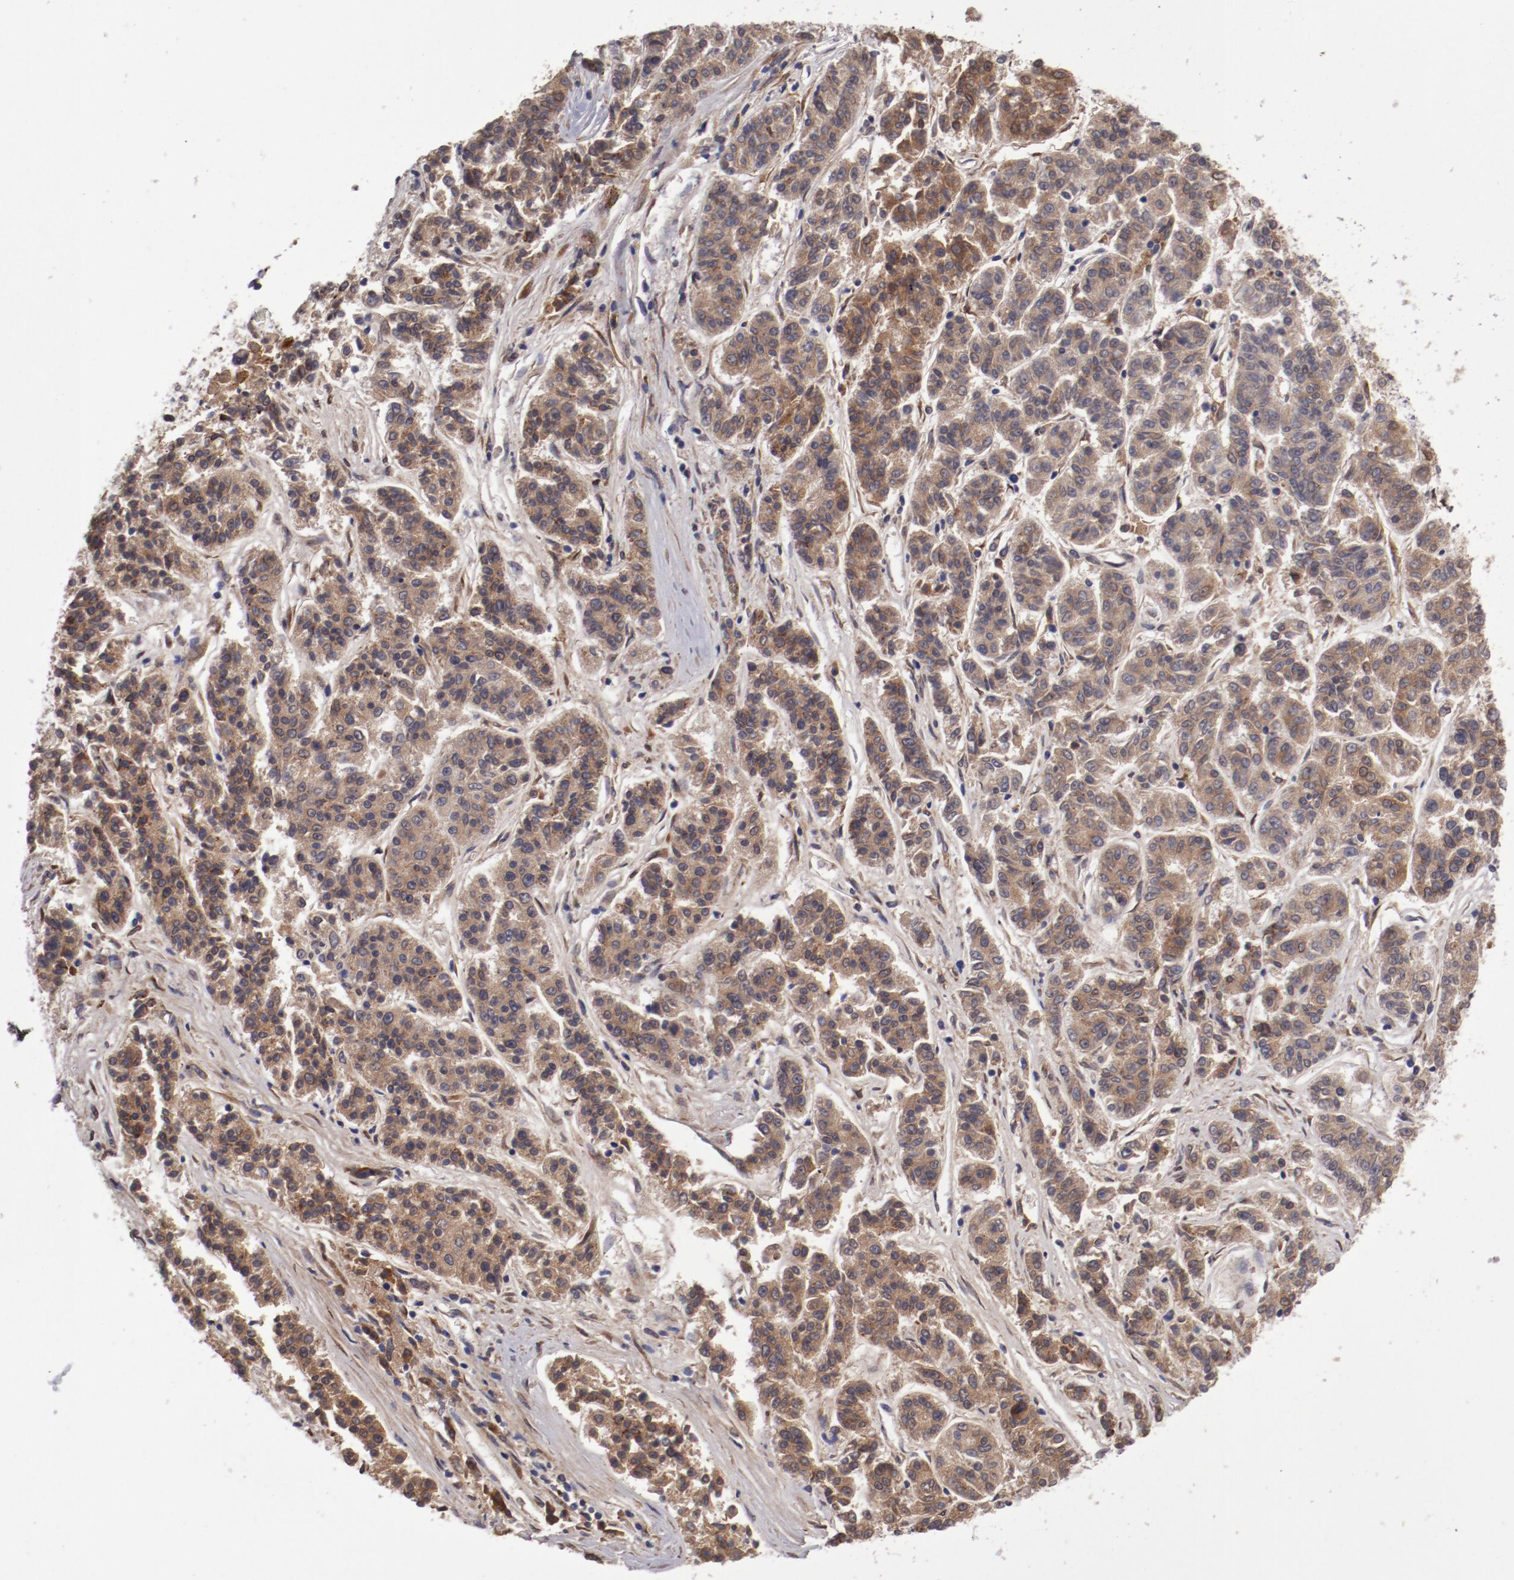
{"staining": {"intensity": "moderate", "quantity": ">75%", "location": "cytoplasmic/membranous"}, "tissue": "lung cancer", "cell_type": "Tumor cells", "image_type": "cancer", "snomed": [{"axis": "morphology", "description": "Adenocarcinoma, NOS"}, {"axis": "topography", "description": "Lung"}], "caption": "The micrograph displays a brown stain indicating the presence of a protein in the cytoplasmic/membranous of tumor cells in lung cancer.", "gene": "IL12A", "patient": {"sex": "male", "age": 84}}